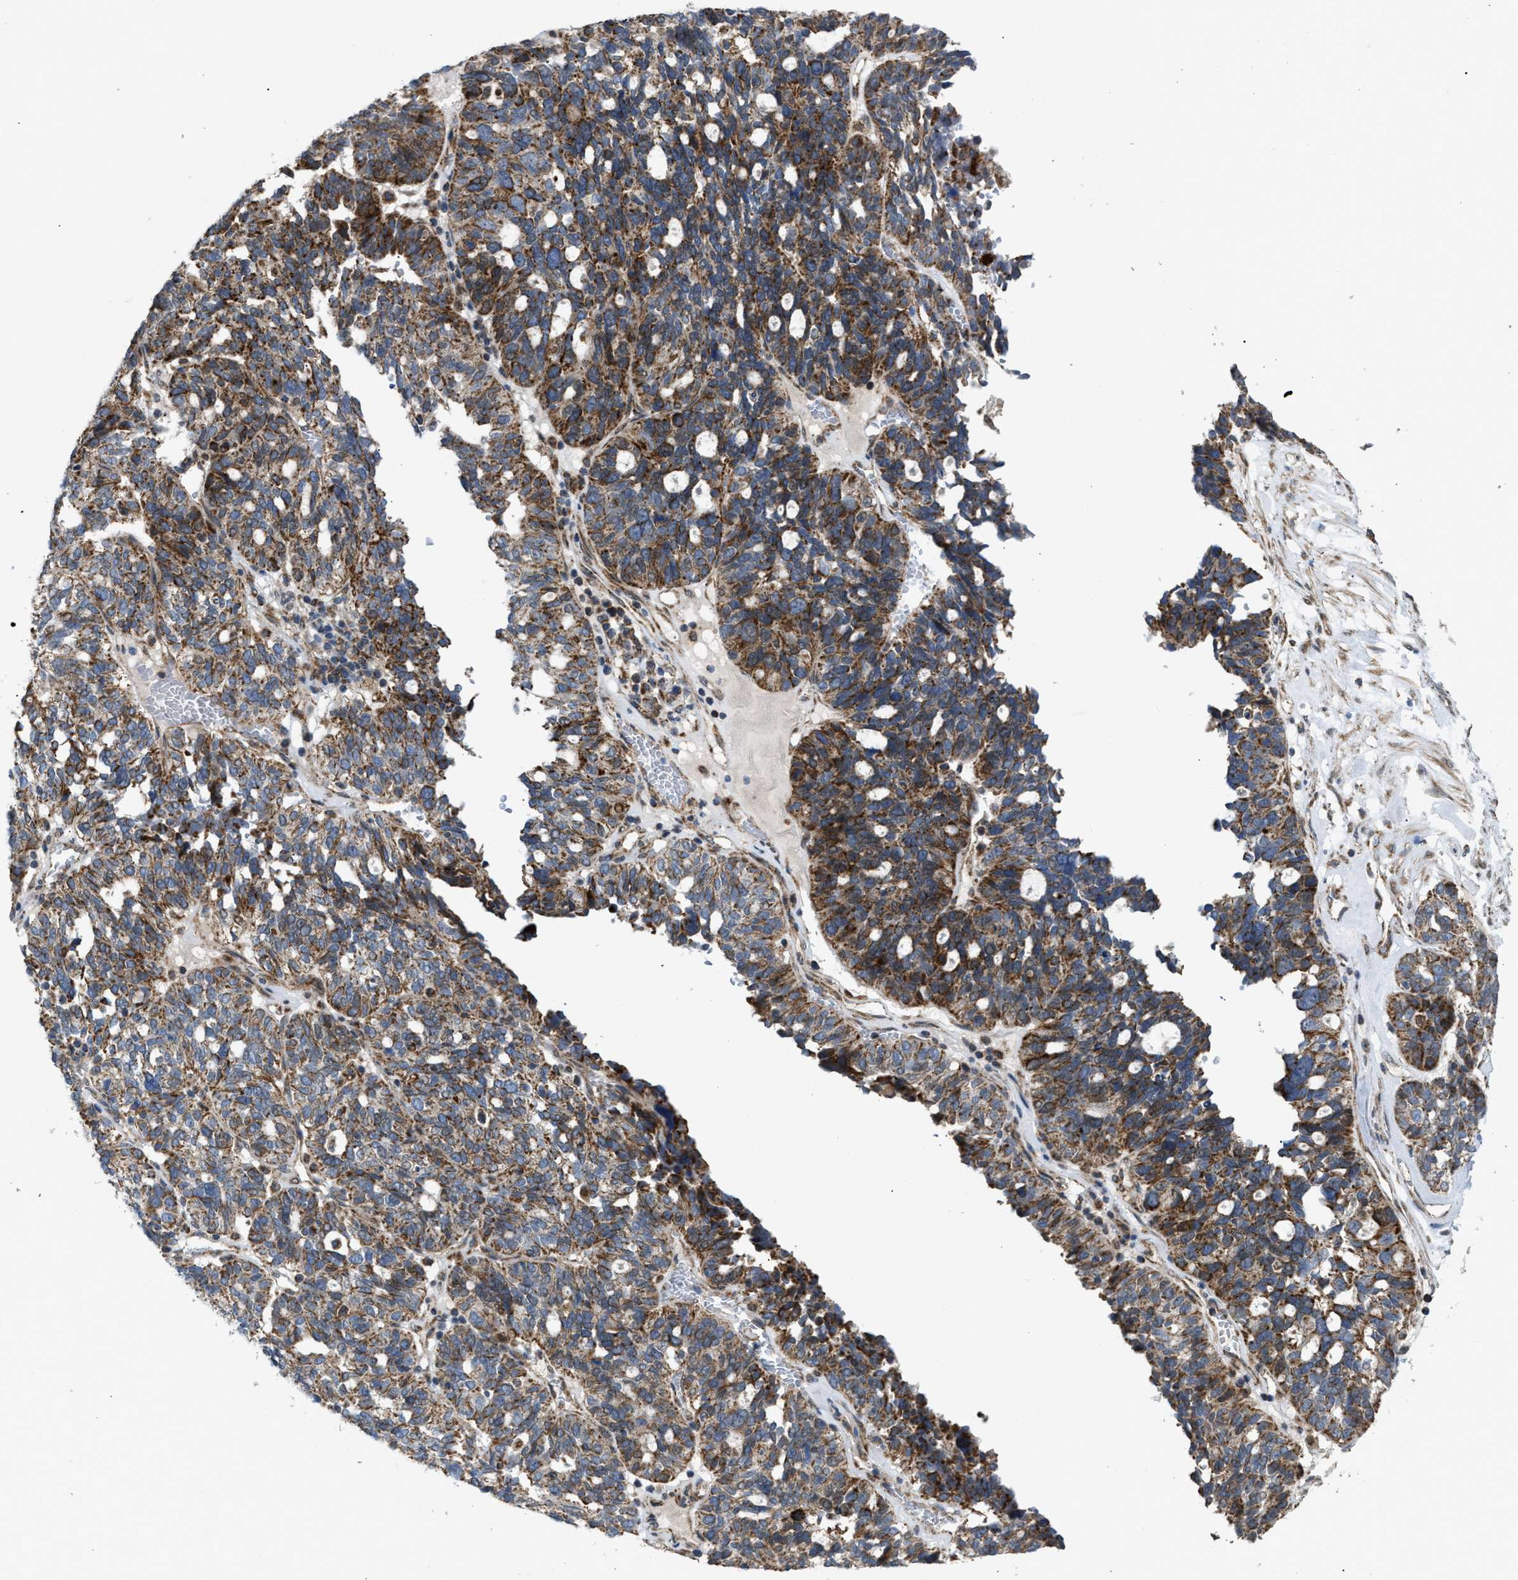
{"staining": {"intensity": "moderate", "quantity": ">75%", "location": "cytoplasmic/membranous"}, "tissue": "ovarian cancer", "cell_type": "Tumor cells", "image_type": "cancer", "snomed": [{"axis": "morphology", "description": "Cystadenocarcinoma, serous, NOS"}, {"axis": "topography", "description": "Ovary"}], "caption": "This photomicrograph shows ovarian serous cystadenocarcinoma stained with IHC to label a protein in brown. The cytoplasmic/membranous of tumor cells show moderate positivity for the protein. Nuclei are counter-stained blue.", "gene": "TACO1", "patient": {"sex": "female", "age": 59}}